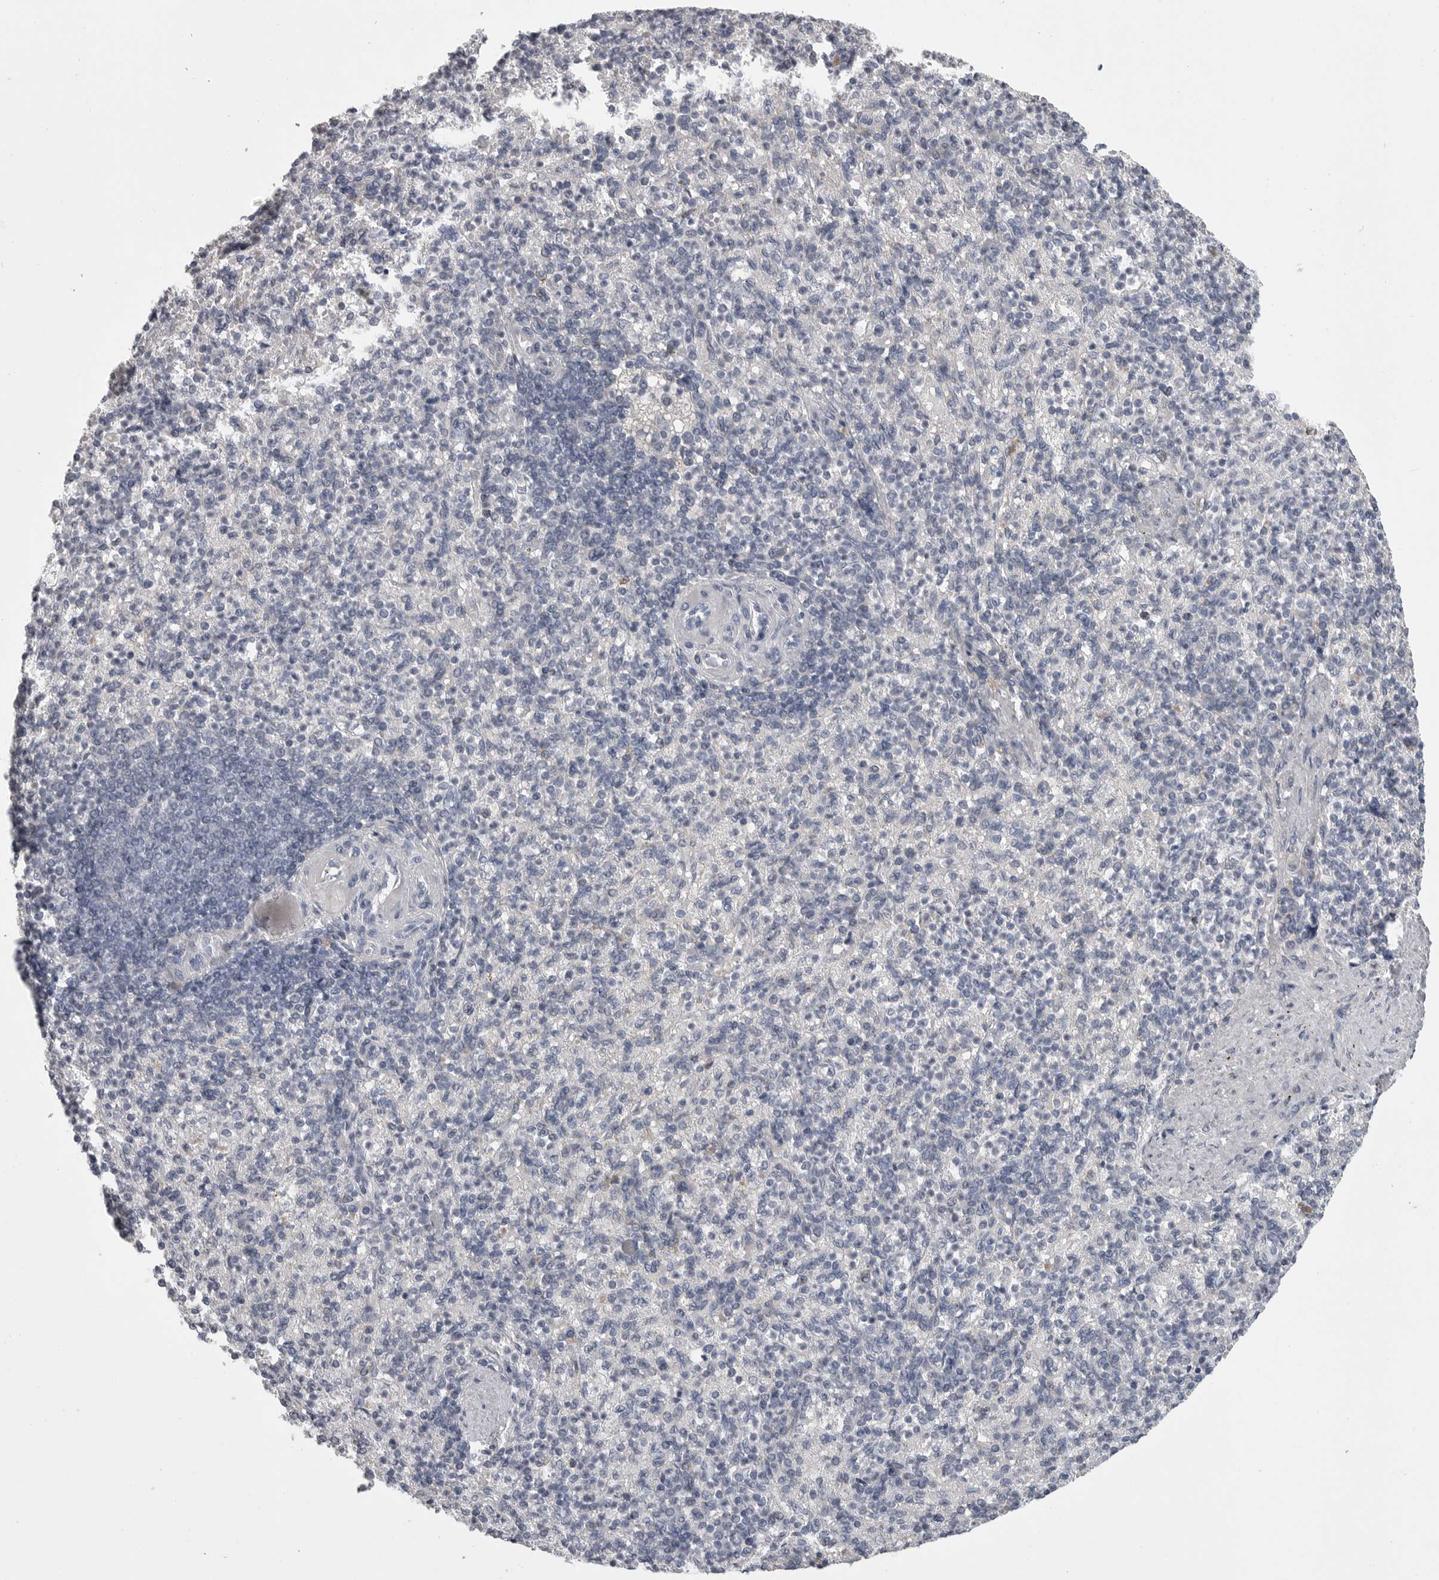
{"staining": {"intensity": "negative", "quantity": "none", "location": "none"}, "tissue": "spleen", "cell_type": "Cells in red pulp", "image_type": "normal", "snomed": [{"axis": "morphology", "description": "Normal tissue, NOS"}, {"axis": "topography", "description": "Spleen"}], "caption": "A micrograph of spleen stained for a protein exhibits no brown staining in cells in red pulp.", "gene": "SERPING1", "patient": {"sex": "female", "age": 74}}